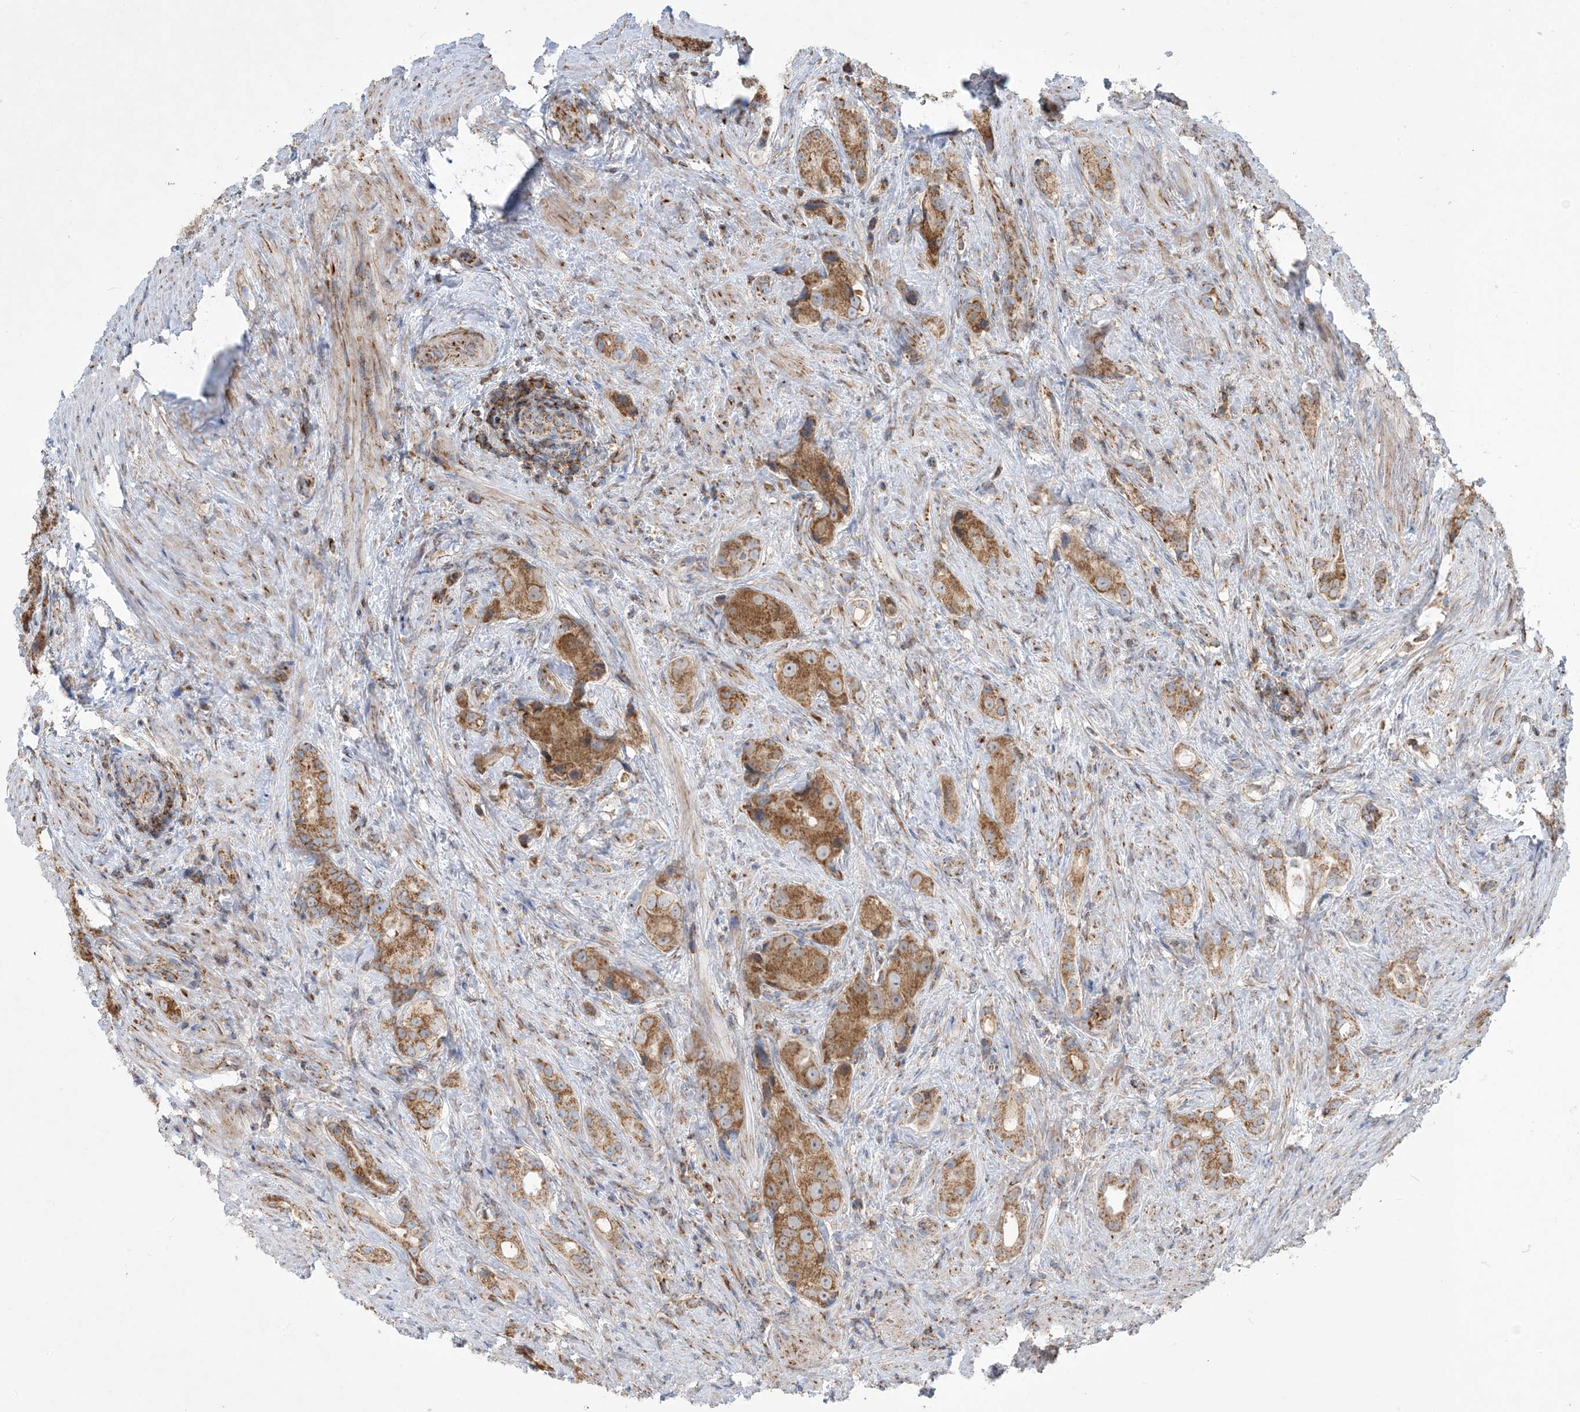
{"staining": {"intensity": "moderate", "quantity": ">75%", "location": "cytoplasmic/membranous"}, "tissue": "prostate cancer", "cell_type": "Tumor cells", "image_type": "cancer", "snomed": [{"axis": "morphology", "description": "Adenocarcinoma, Low grade"}, {"axis": "topography", "description": "Prostate"}], "caption": "Immunohistochemistry (IHC) (DAB (3,3'-diaminobenzidine)) staining of human prostate cancer displays moderate cytoplasmic/membranous protein expression in approximately >75% of tumor cells. Immunohistochemistry stains the protein of interest in brown and the nuclei are stained blue.", "gene": "BEND4", "patient": {"sex": "male", "age": 71}}